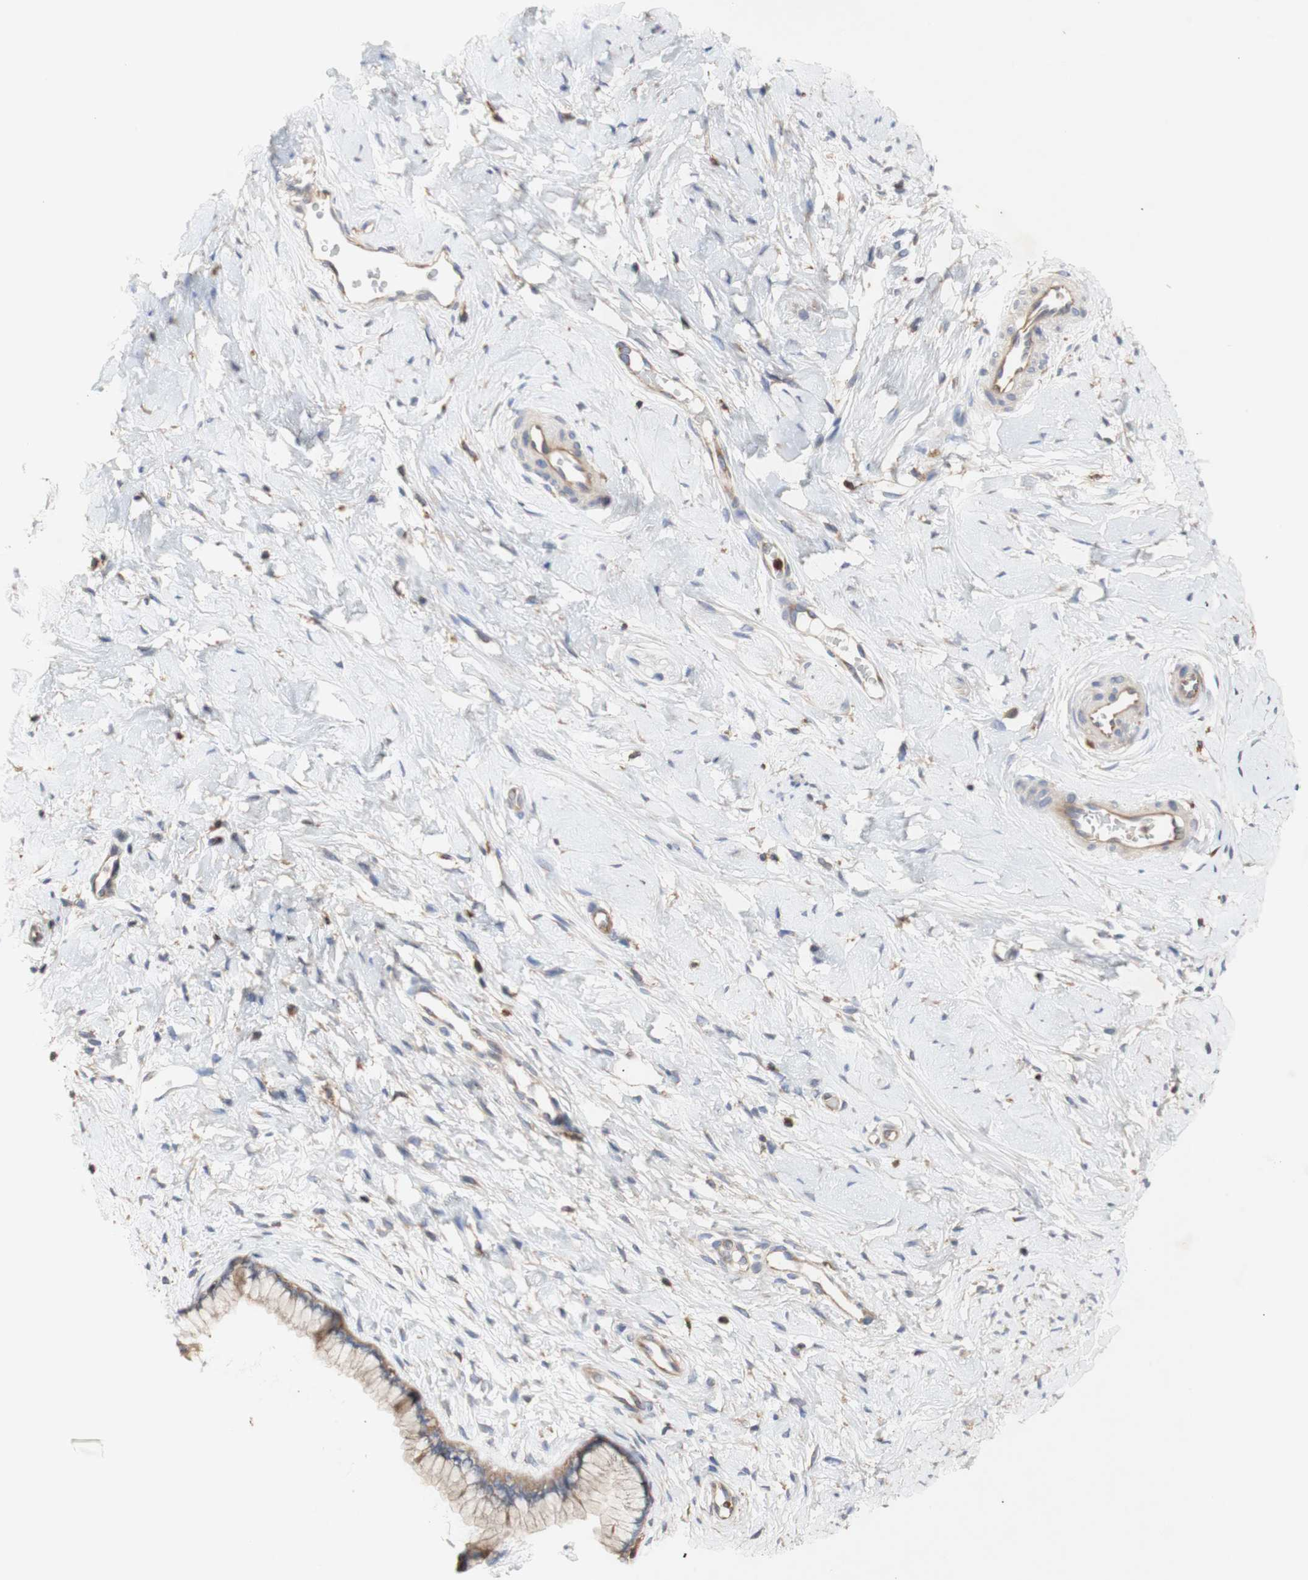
{"staining": {"intensity": "weak", "quantity": ">75%", "location": "cytoplasmic/membranous"}, "tissue": "cervix", "cell_type": "Glandular cells", "image_type": "normal", "snomed": [{"axis": "morphology", "description": "Normal tissue, NOS"}, {"axis": "topography", "description": "Cervix"}], "caption": "A high-resolution micrograph shows IHC staining of normal cervix, which displays weak cytoplasmic/membranous staining in approximately >75% of glandular cells.", "gene": "IKBKG", "patient": {"sex": "female", "age": 65}}